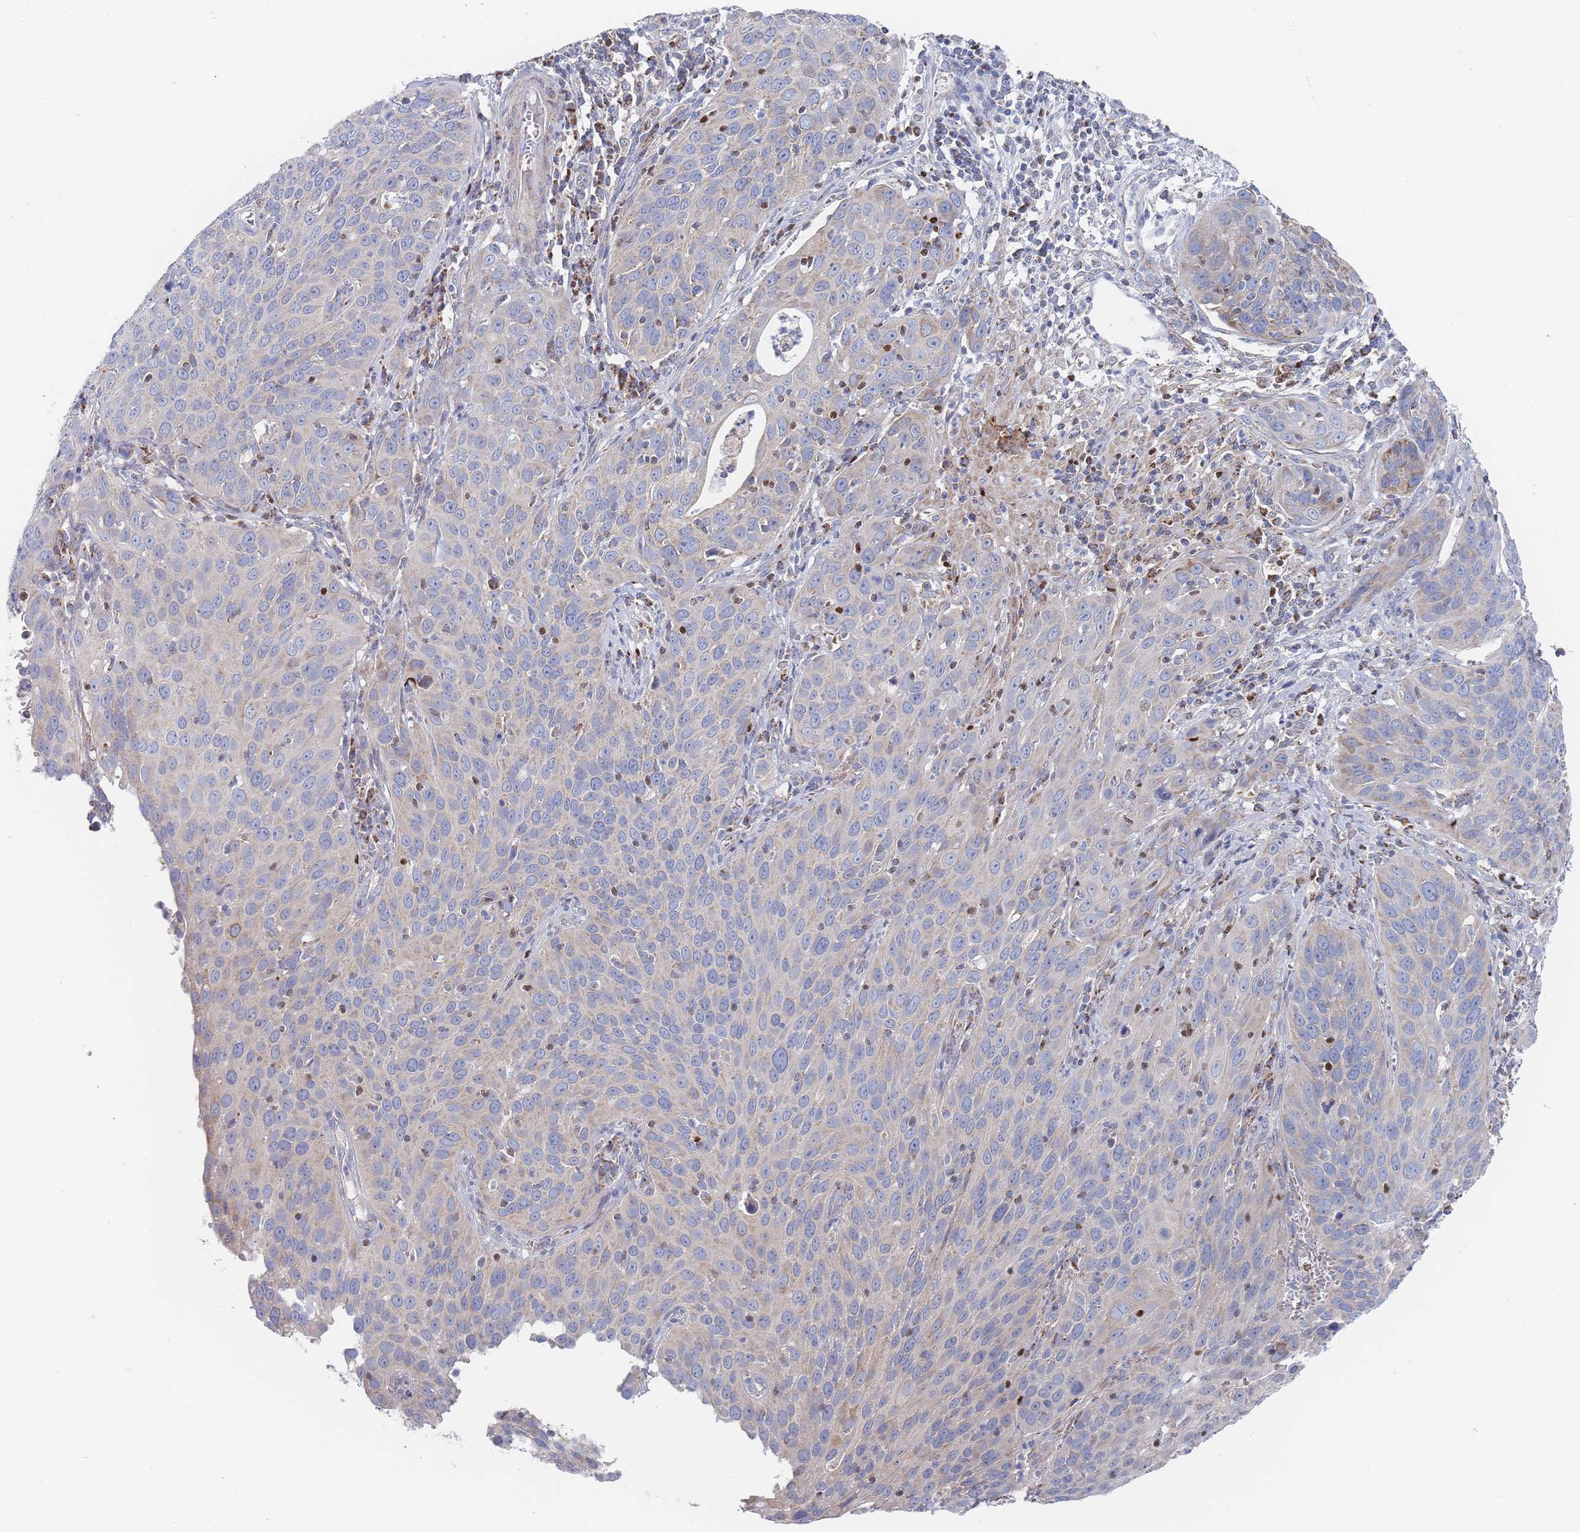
{"staining": {"intensity": "moderate", "quantity": "<25%", "location": "cytoplasmic/membranous"}, "tissue": "cervical cancer", "cell_type": "Tumor cells", "image_type": "cancer", "snomed": [{"axis": "morphology", "description": "Squamous cell carcinoma, NOS"}, {"axis": "topography", "description": "Cervix"}], "caption": "Moderate cytoplasmic/membranous positivity for a protein is identified in approximately <25% of tumor cells of cervical cancer using immunohistochemistry (IHC).", "gene": "IKZF4", "patient": {"sex": "female", "age": 36}}